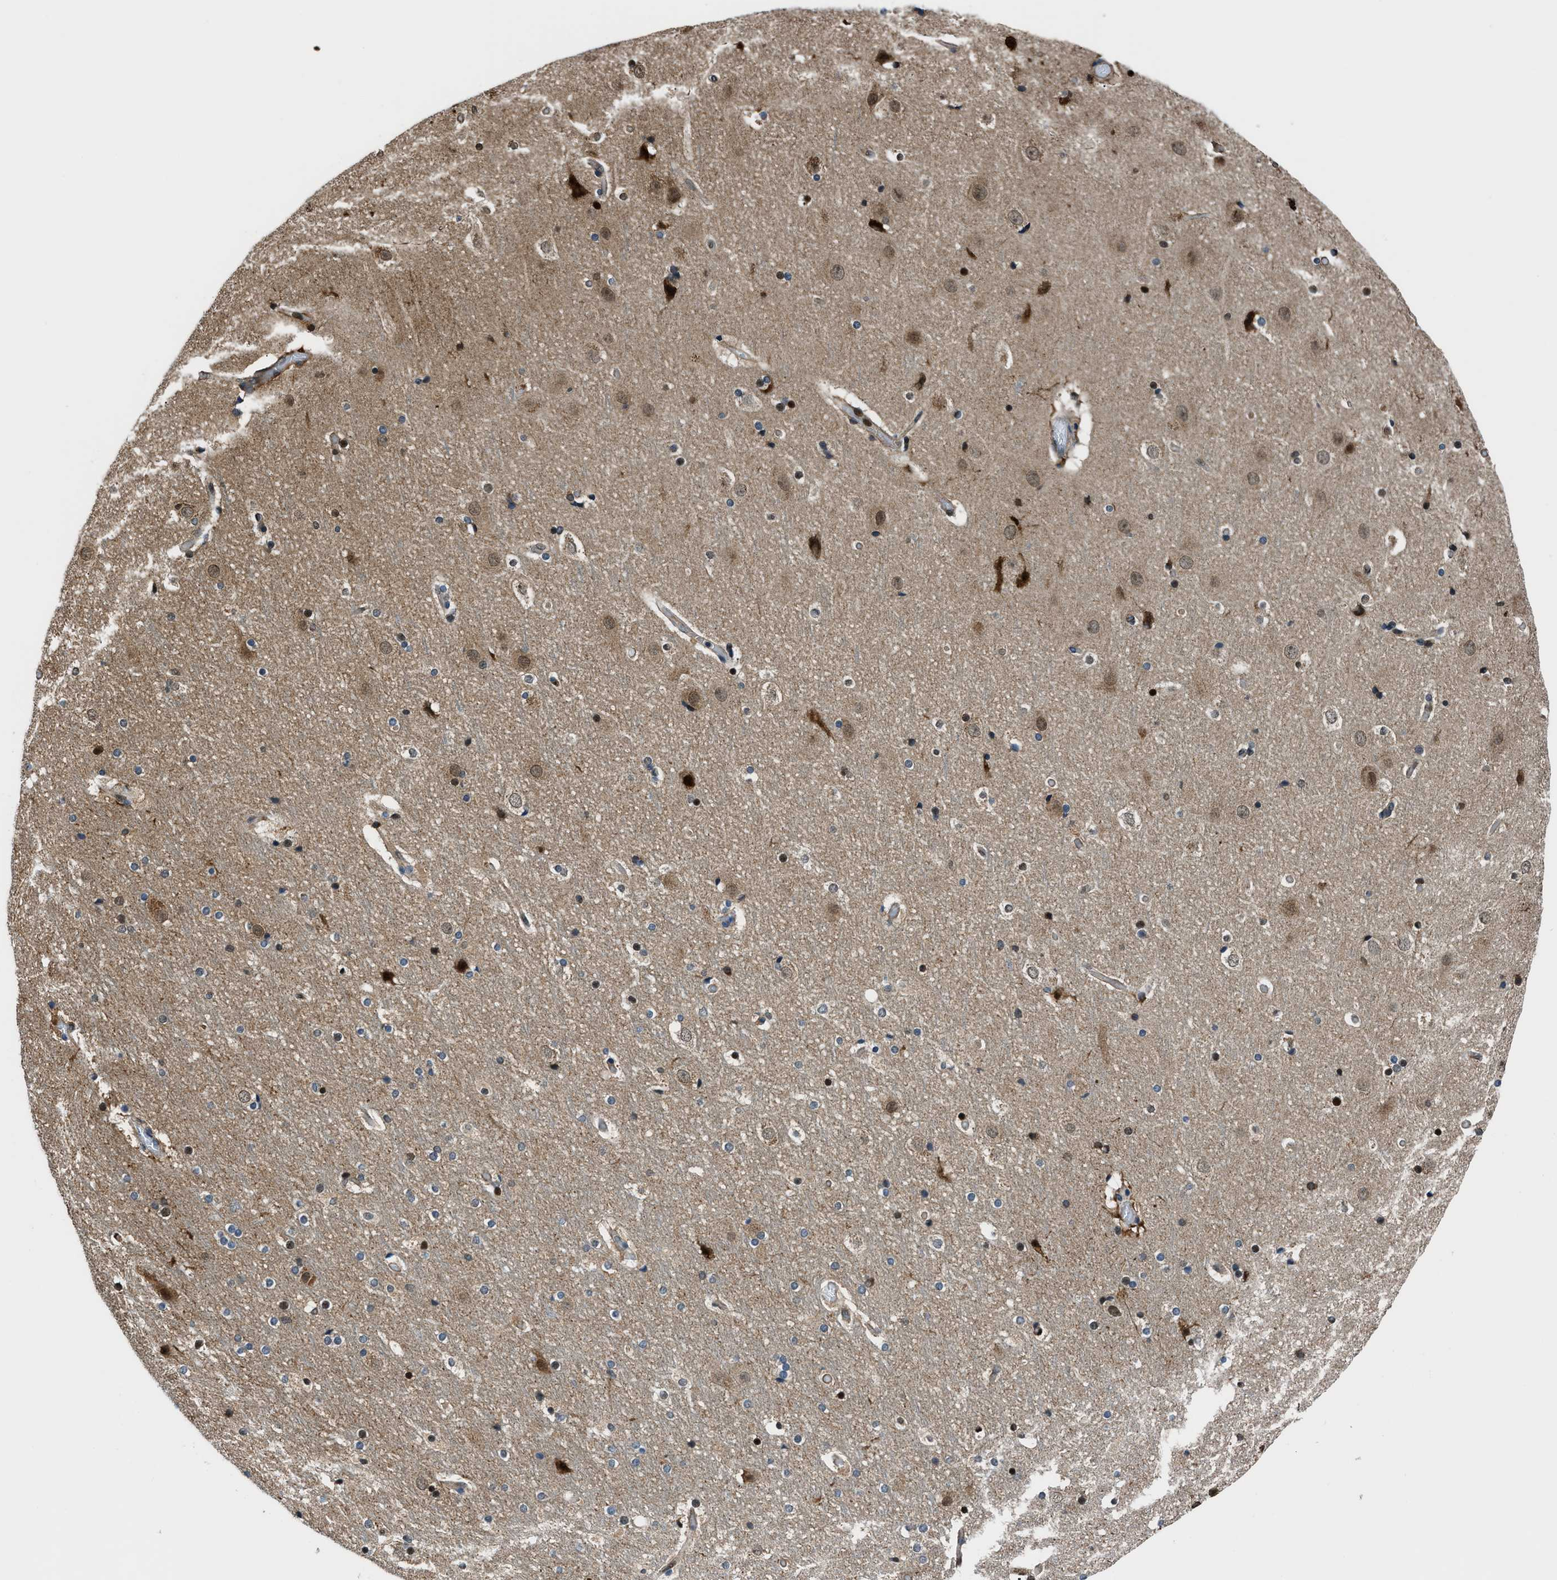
{"staining": {"intensity": "negative", "quantity": "none", "location": "none"}, "tissue": "cerebral cortex", "cell_type": "Endothelial cells", "image_type": "normal", "snomed": [{"axis": "morphology", "description": "Normal tissue, NOS"}, {"axis": "topography", "description": "Cerebral cortex"}], "caption": "Photomicrograph shows no protein positivity in endothelial cells of benign cerebral cortex.", "gene": "YWHAE", "patient": {"sex": "male", "age": 57}}